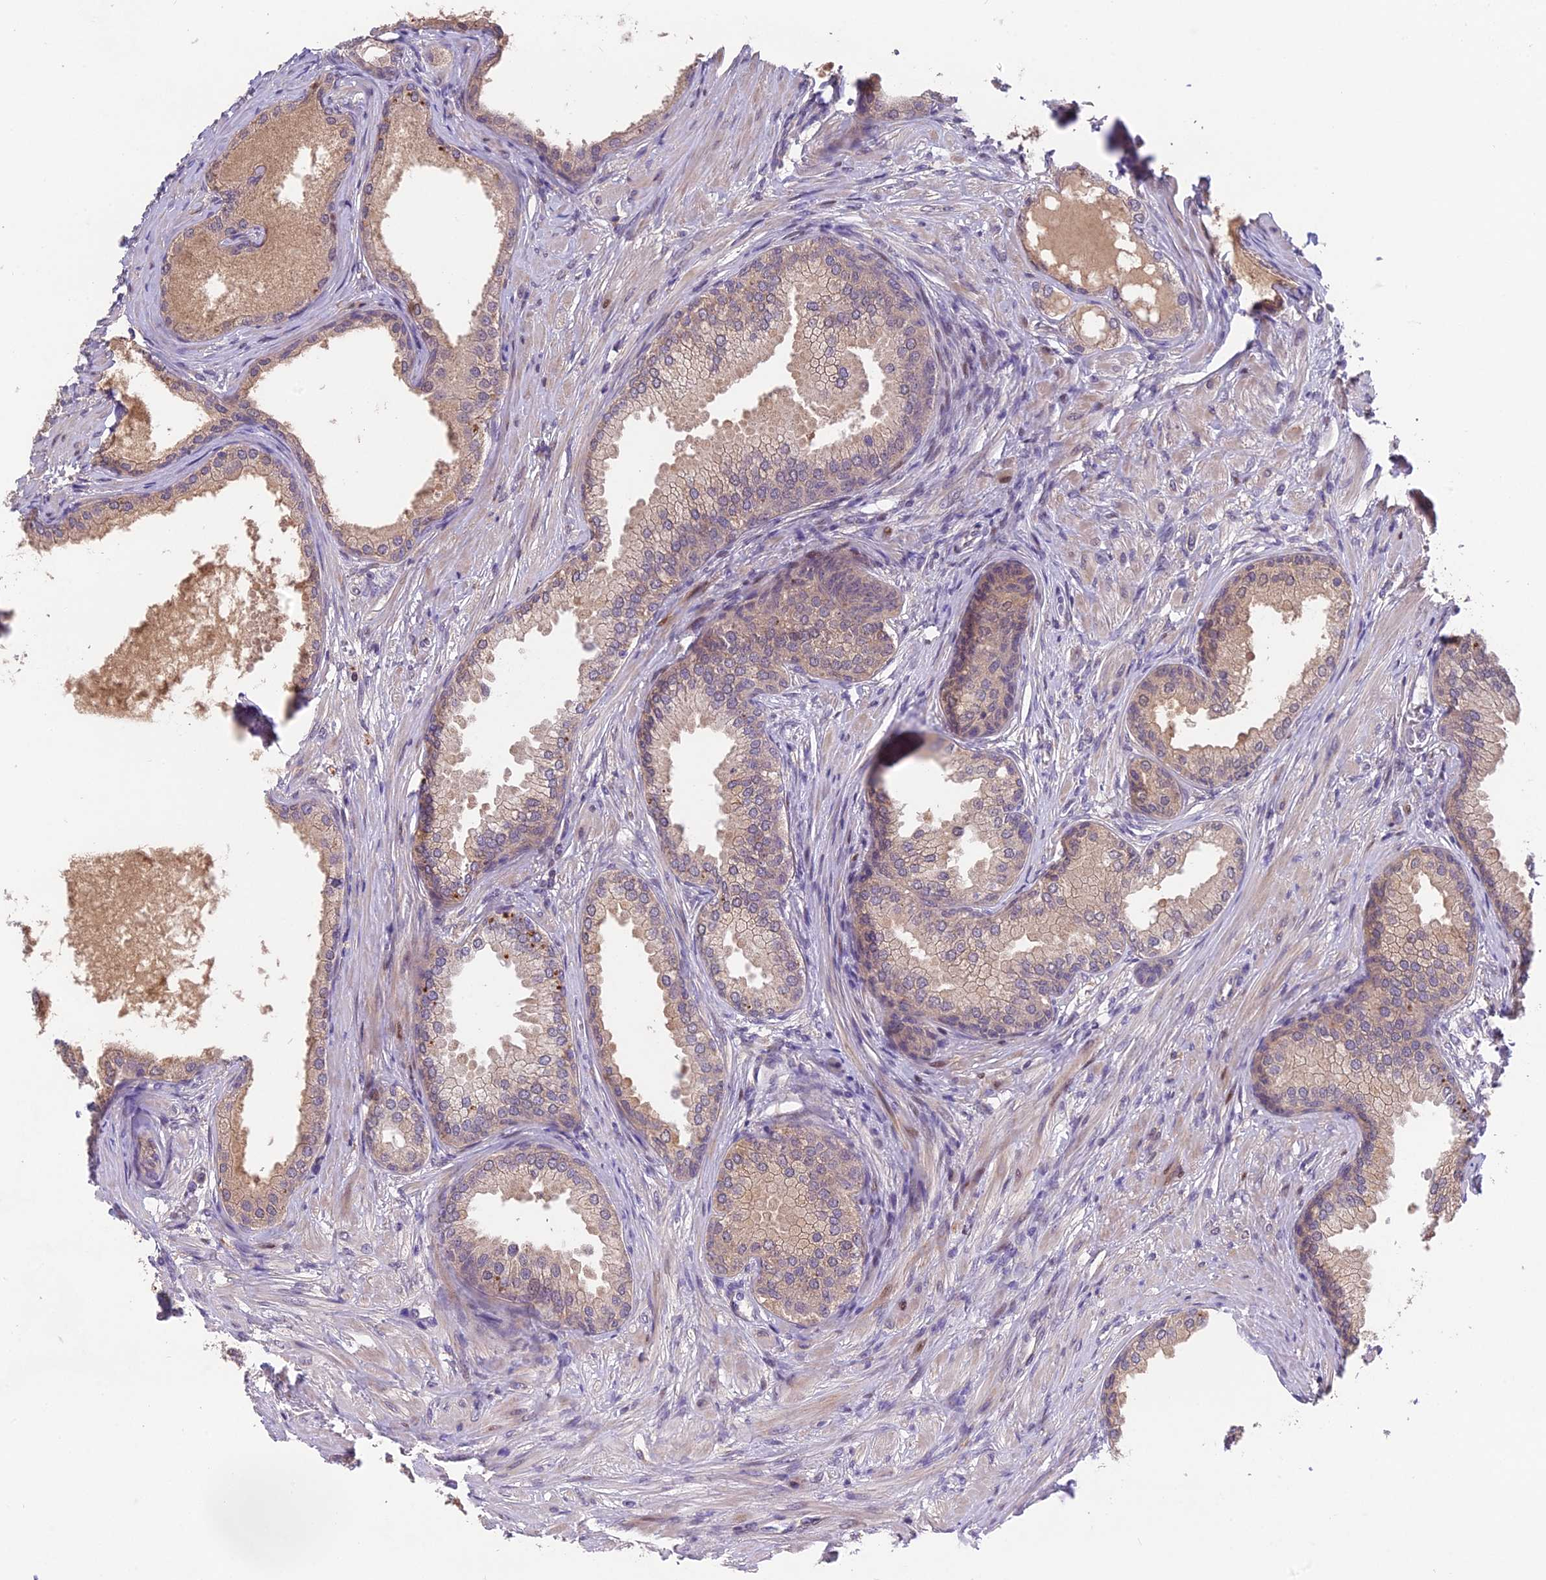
{"staining": {"intensity": "negative", "quantity": "none", "location": "none"}, "tissue": "prostate cancer", "cell_type": "Tumor cells", "image_type": "cancer", "snomed": [{"axis": "morphology", "description": "Adenocarcinoma, High grade"}, {"axis": "topography", "description": "Prostate"}], "caption": "The immunohistochemistry (IHC) histopathology image has no significant expression in tumor cells of prostate cancer (adenocarcinoma (high-grade)) tissue.", "gene": "PUS10", "patient": {"sex": "male", "age": 59}}